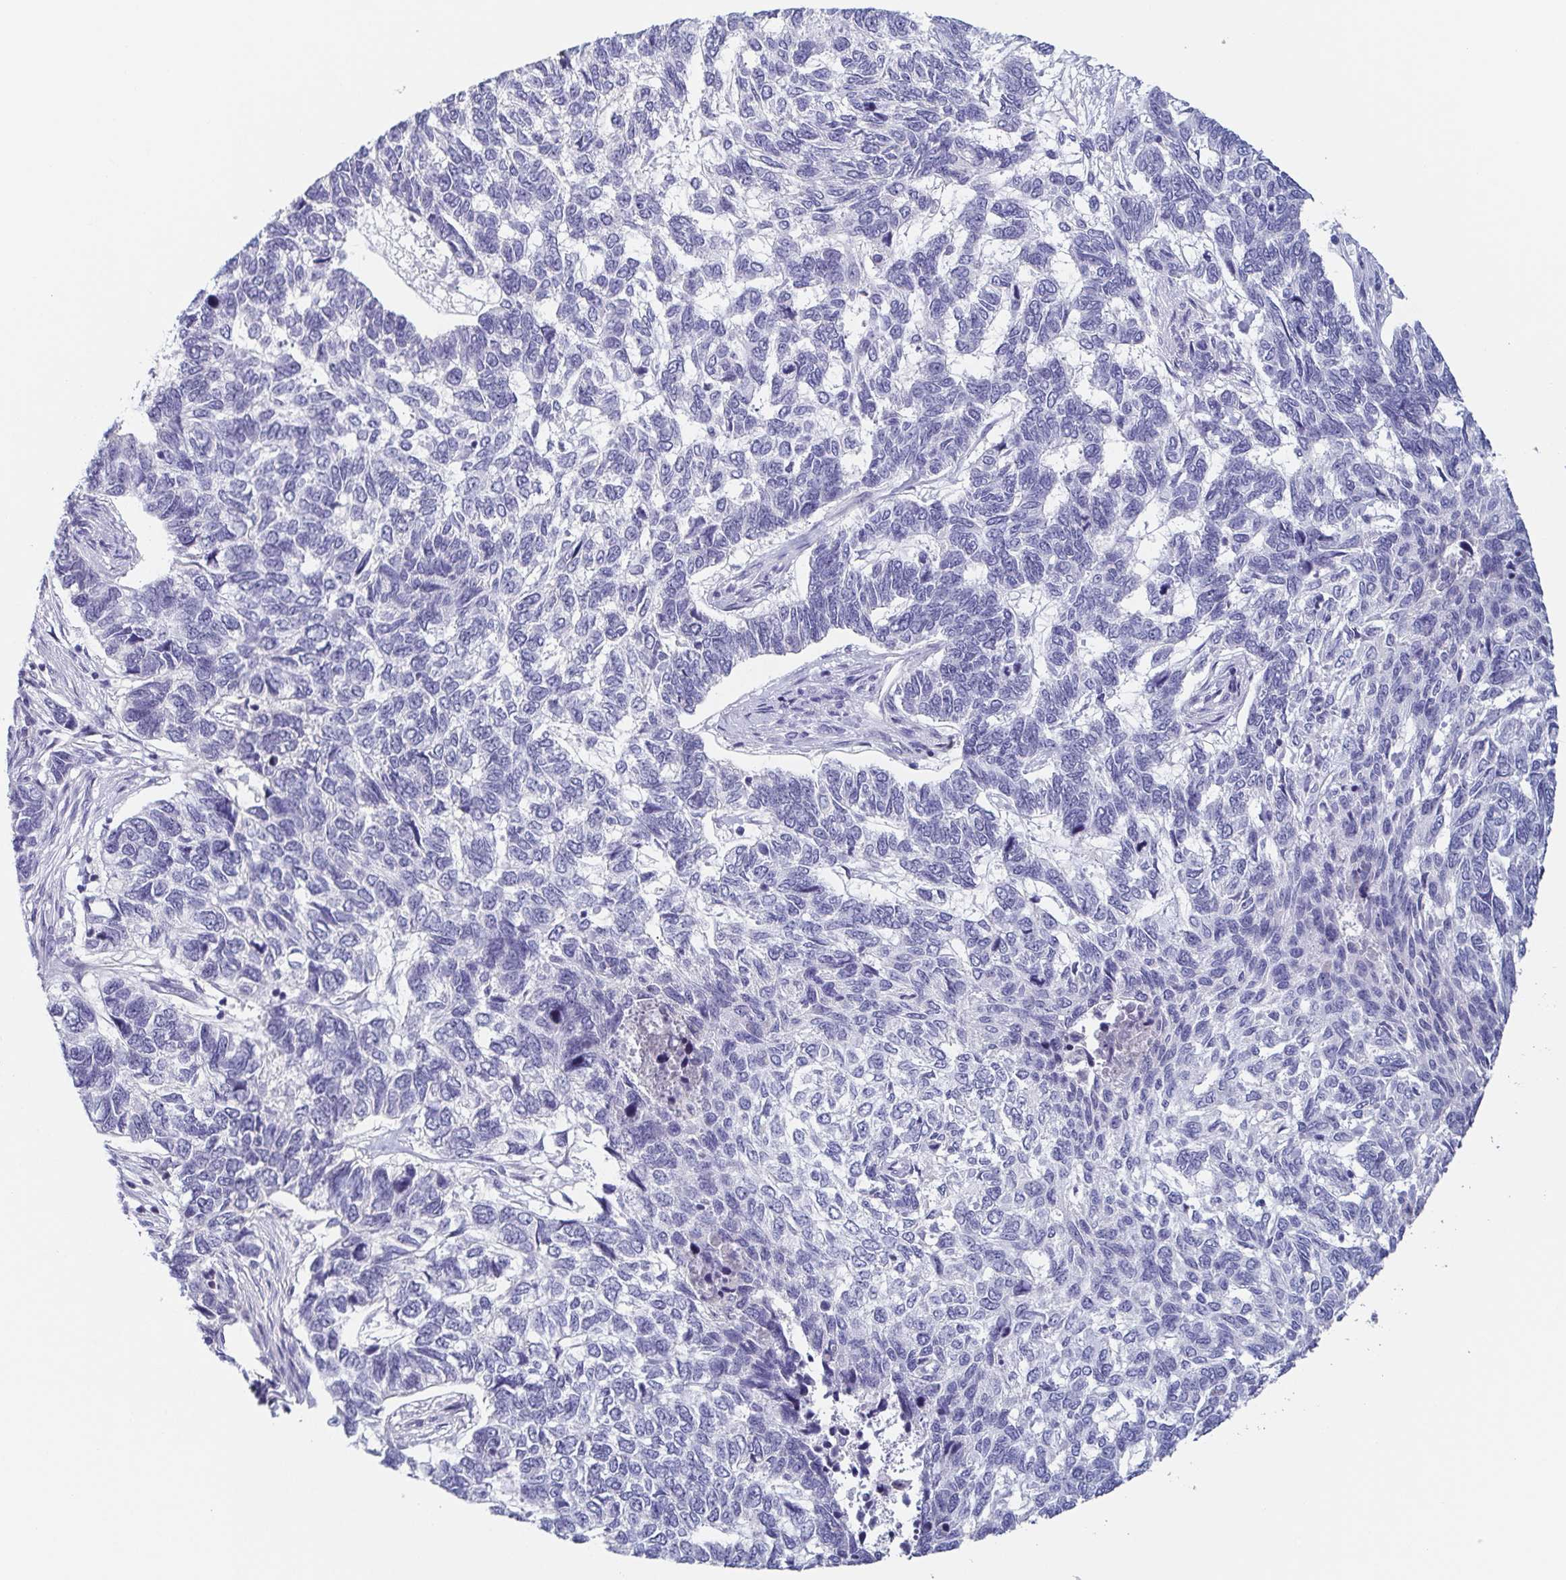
{"staining": {"intensity": "negative", "quantity": "none", "location": "none"}, "tissue": "skin cancer", "cell_type": "Tumor cells", "image_type": "cancer", "snomed": [{"axis": "morphology", "description": "Basal cell carcinoma"}, {"axis": "topography", "description": "Skin"}], "caption": "DAB immunohistochemical staining of human basal cell carcinoma (skin) shows no significant positivity in tumor cells.", "gene": "ITLN1", "patient": {"sex": "female", "age": 65}}